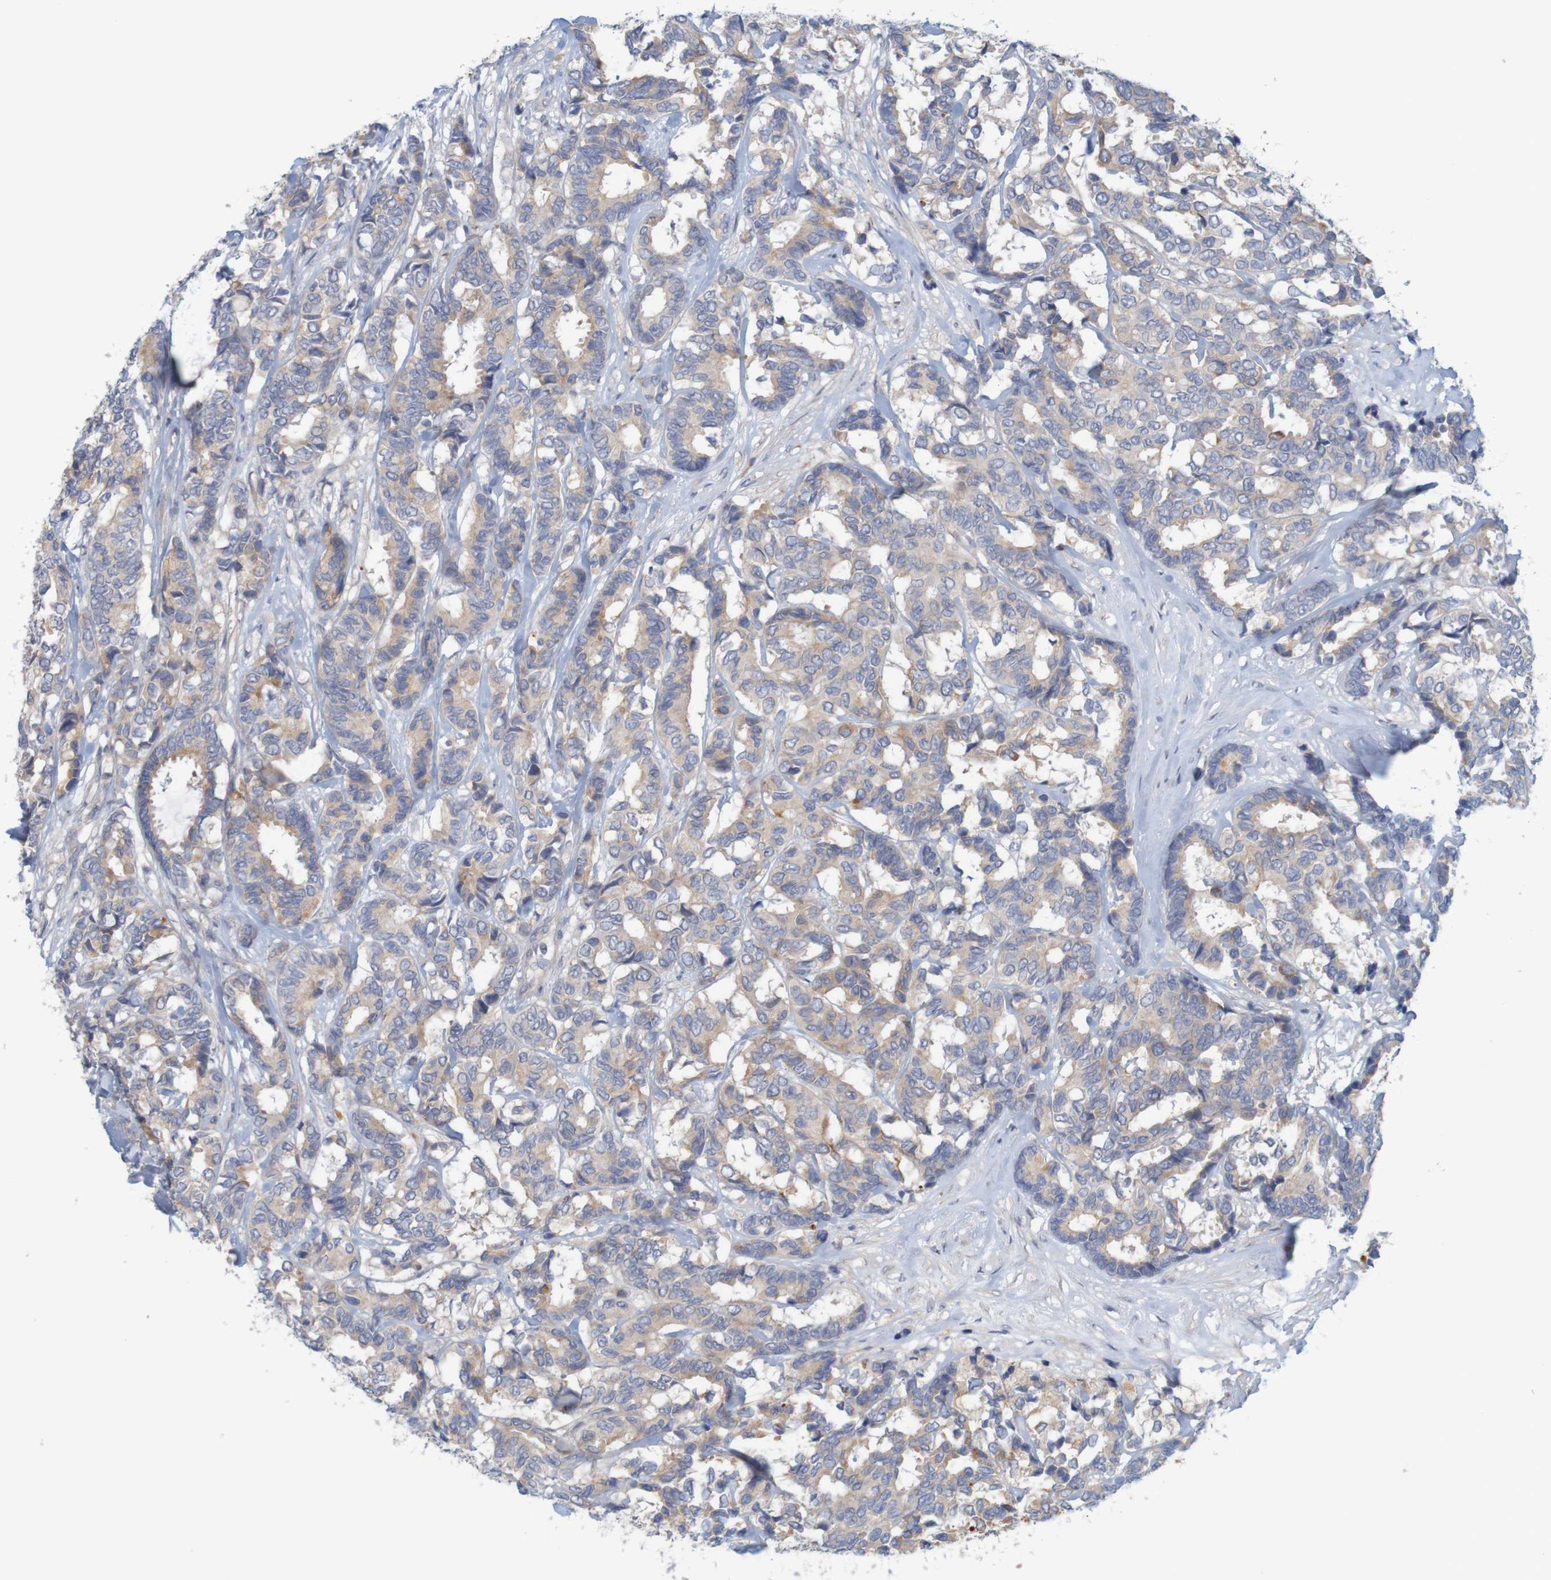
{"staining": {"intensity": "weak", "quantity": ">75%", "location": "cytoplasmic/membranous"}, "tissue": "breast cancer", "cell_type": "Tumor cells", "image_type": "cancer", "snomed": [{"axis": "morphology", "description": "Duct carcinoma"}, {"axis": "topography", "description": "Breast"}], "caption": "There is low levels of weak cytoplasmic/membranous expression in tumor cells of breast cancer, as demonstrated by immunohistochemical staining (brown color).", "gene": "KRT23", "patient": {"sex": "female", "age": 87}}